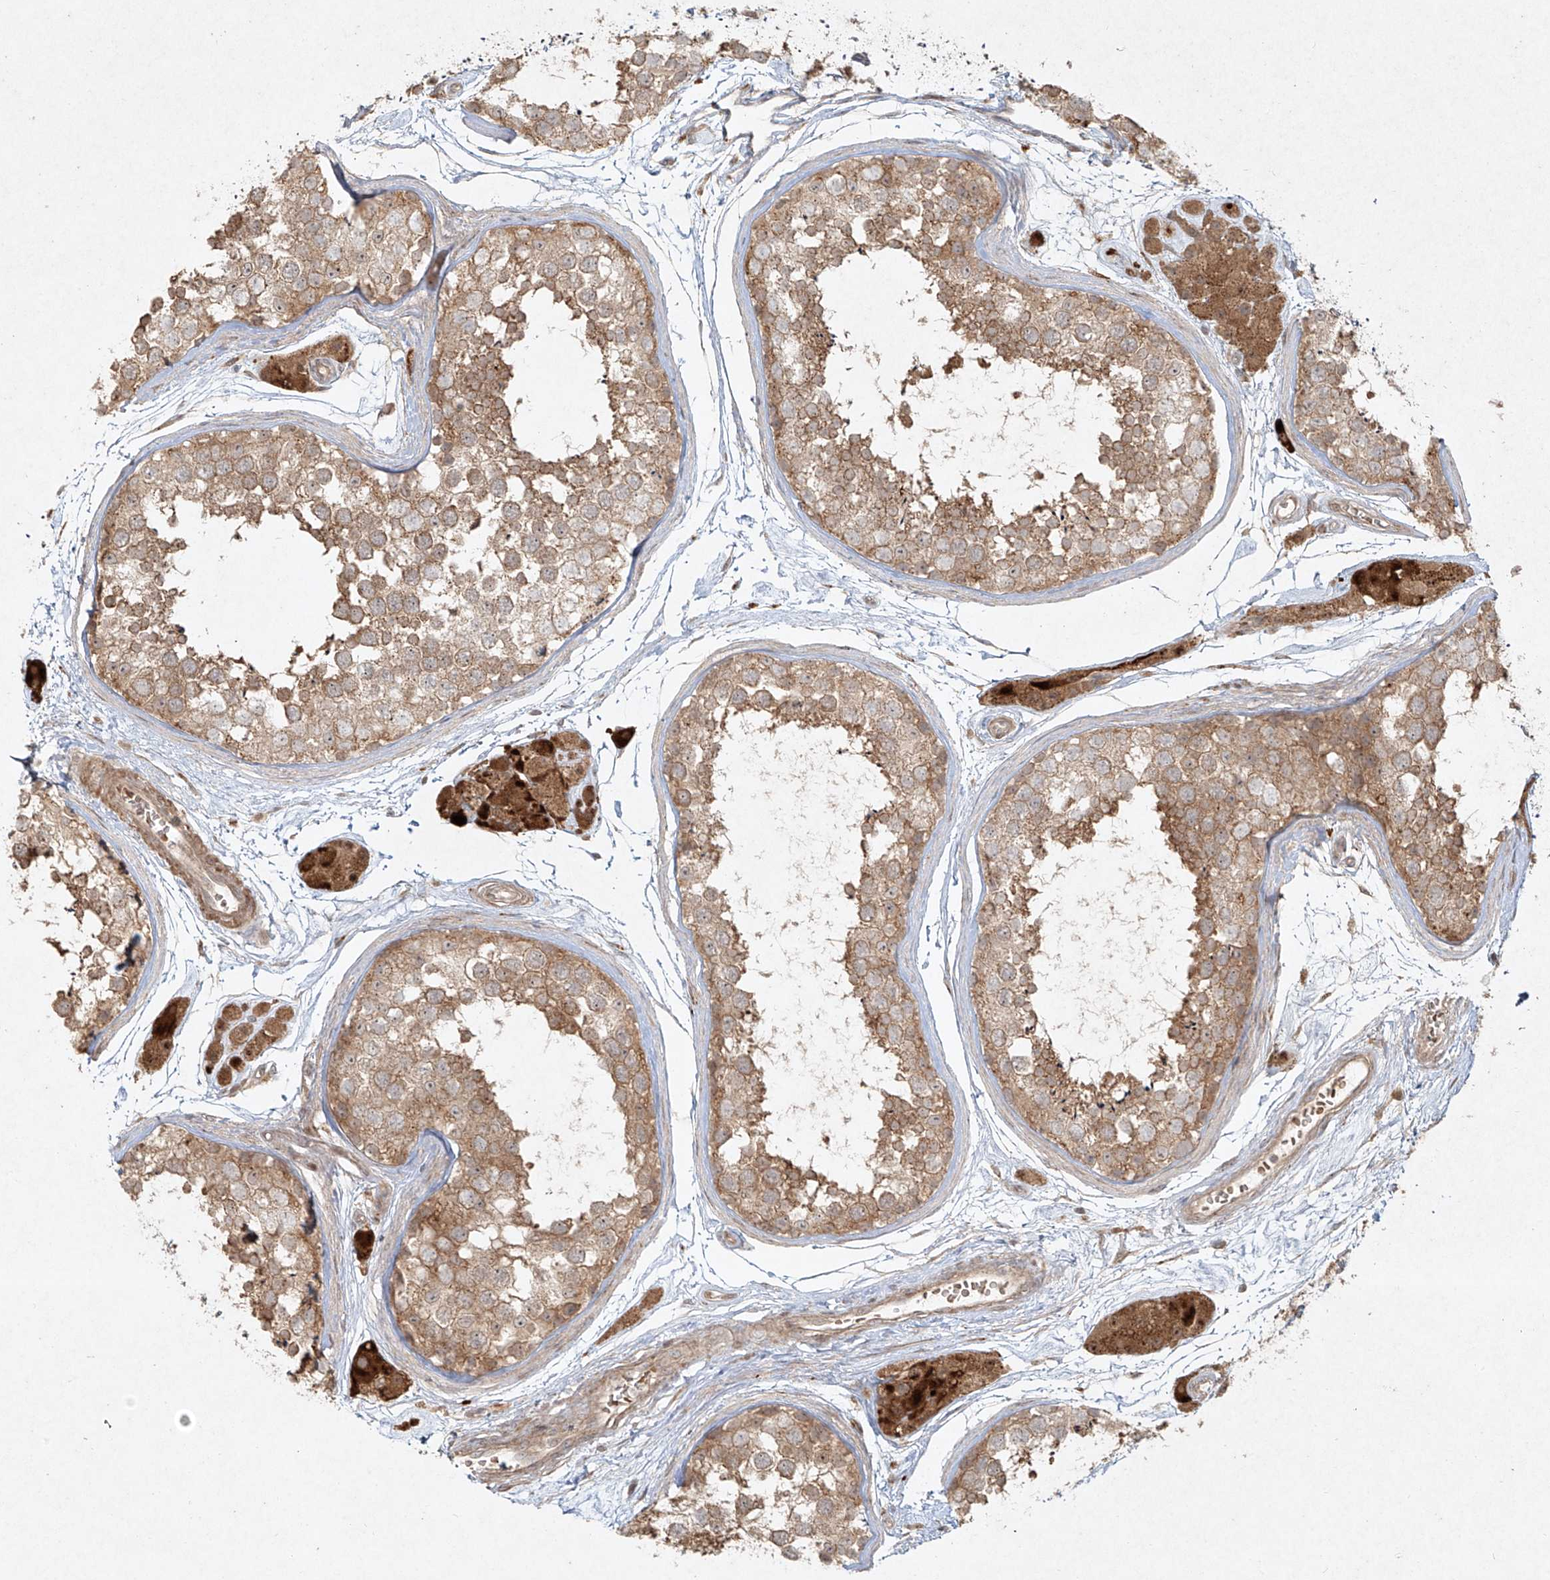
{"staining": {"intensity": "moderate", "quantity": ">75%", "location": "cytoplasmic/membranous"}, "tissue": "testis", "cell_type": "Cells in seminiferous ducts", "image_type": "normal", "snomed": [{"axis": "morphology", "description": "Normal tissue, NOS"}, {"axis": "topography", "description": "Testis"}], "caption": "Immunohistochemical staining of benign testis displays medium levels of moderate cytoplasmic/membranous positivity in about >75% of cells in seminiferous ducts.", "gene": "CYYR1", "patient": {"sex": "male", "age": 56}}